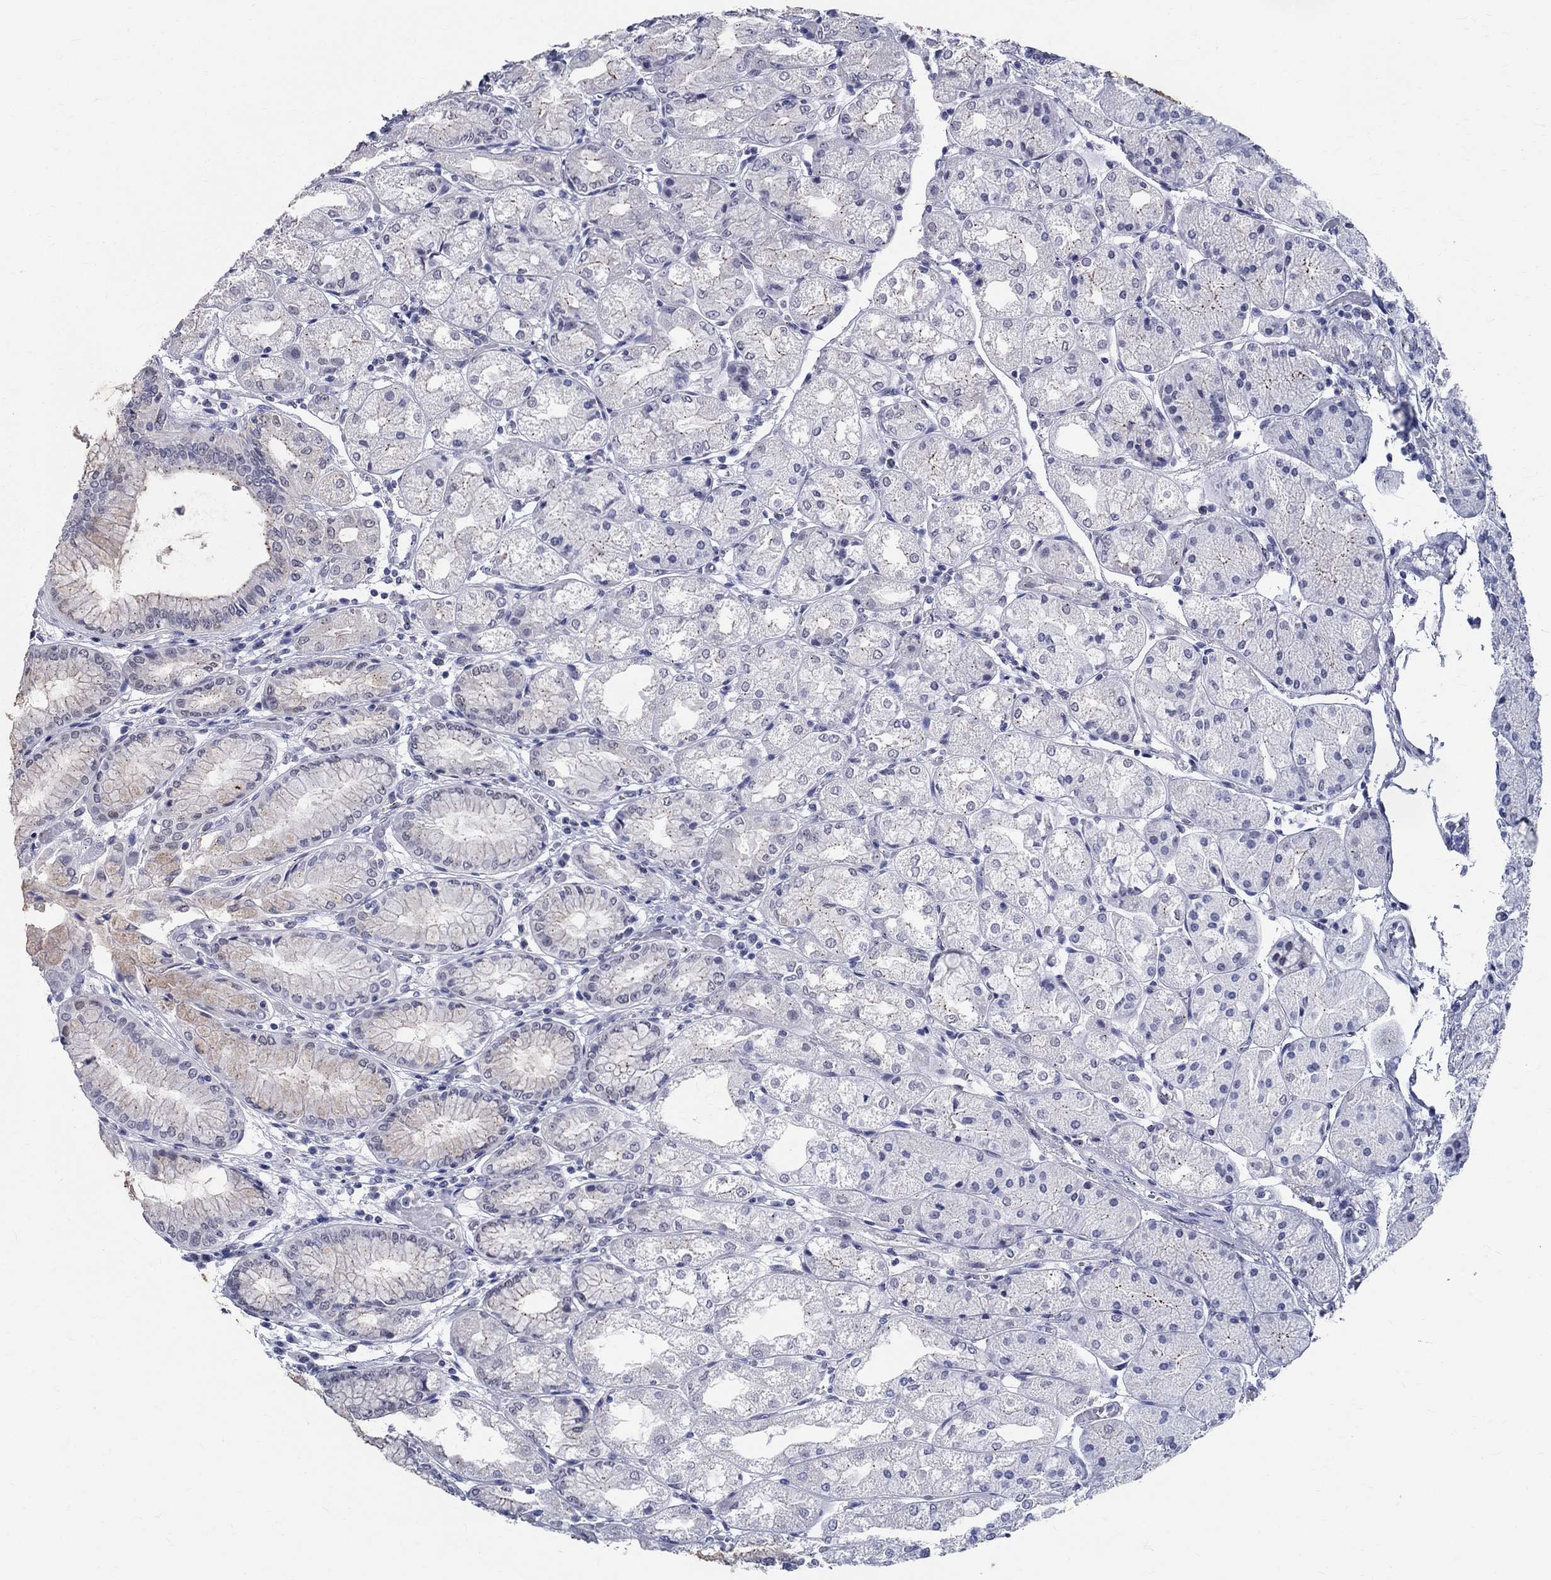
{"staining": {"intensity": "negative", "quantity": "none", "location": "none"}, "tissue": "stomach", "cell_type": "Glandular cells", "image_type": "normal", "snomed": [{"axis": "morphology", "description": "Normal tissue, NOS"}, {"axis": "topography", "description": "Stomach, upper"}], "caption": "Glandular cells show no significant protein staining in unremarkable stomach.", "gene": "CEP43", "patient": {"sex": "male", "age": 72}}